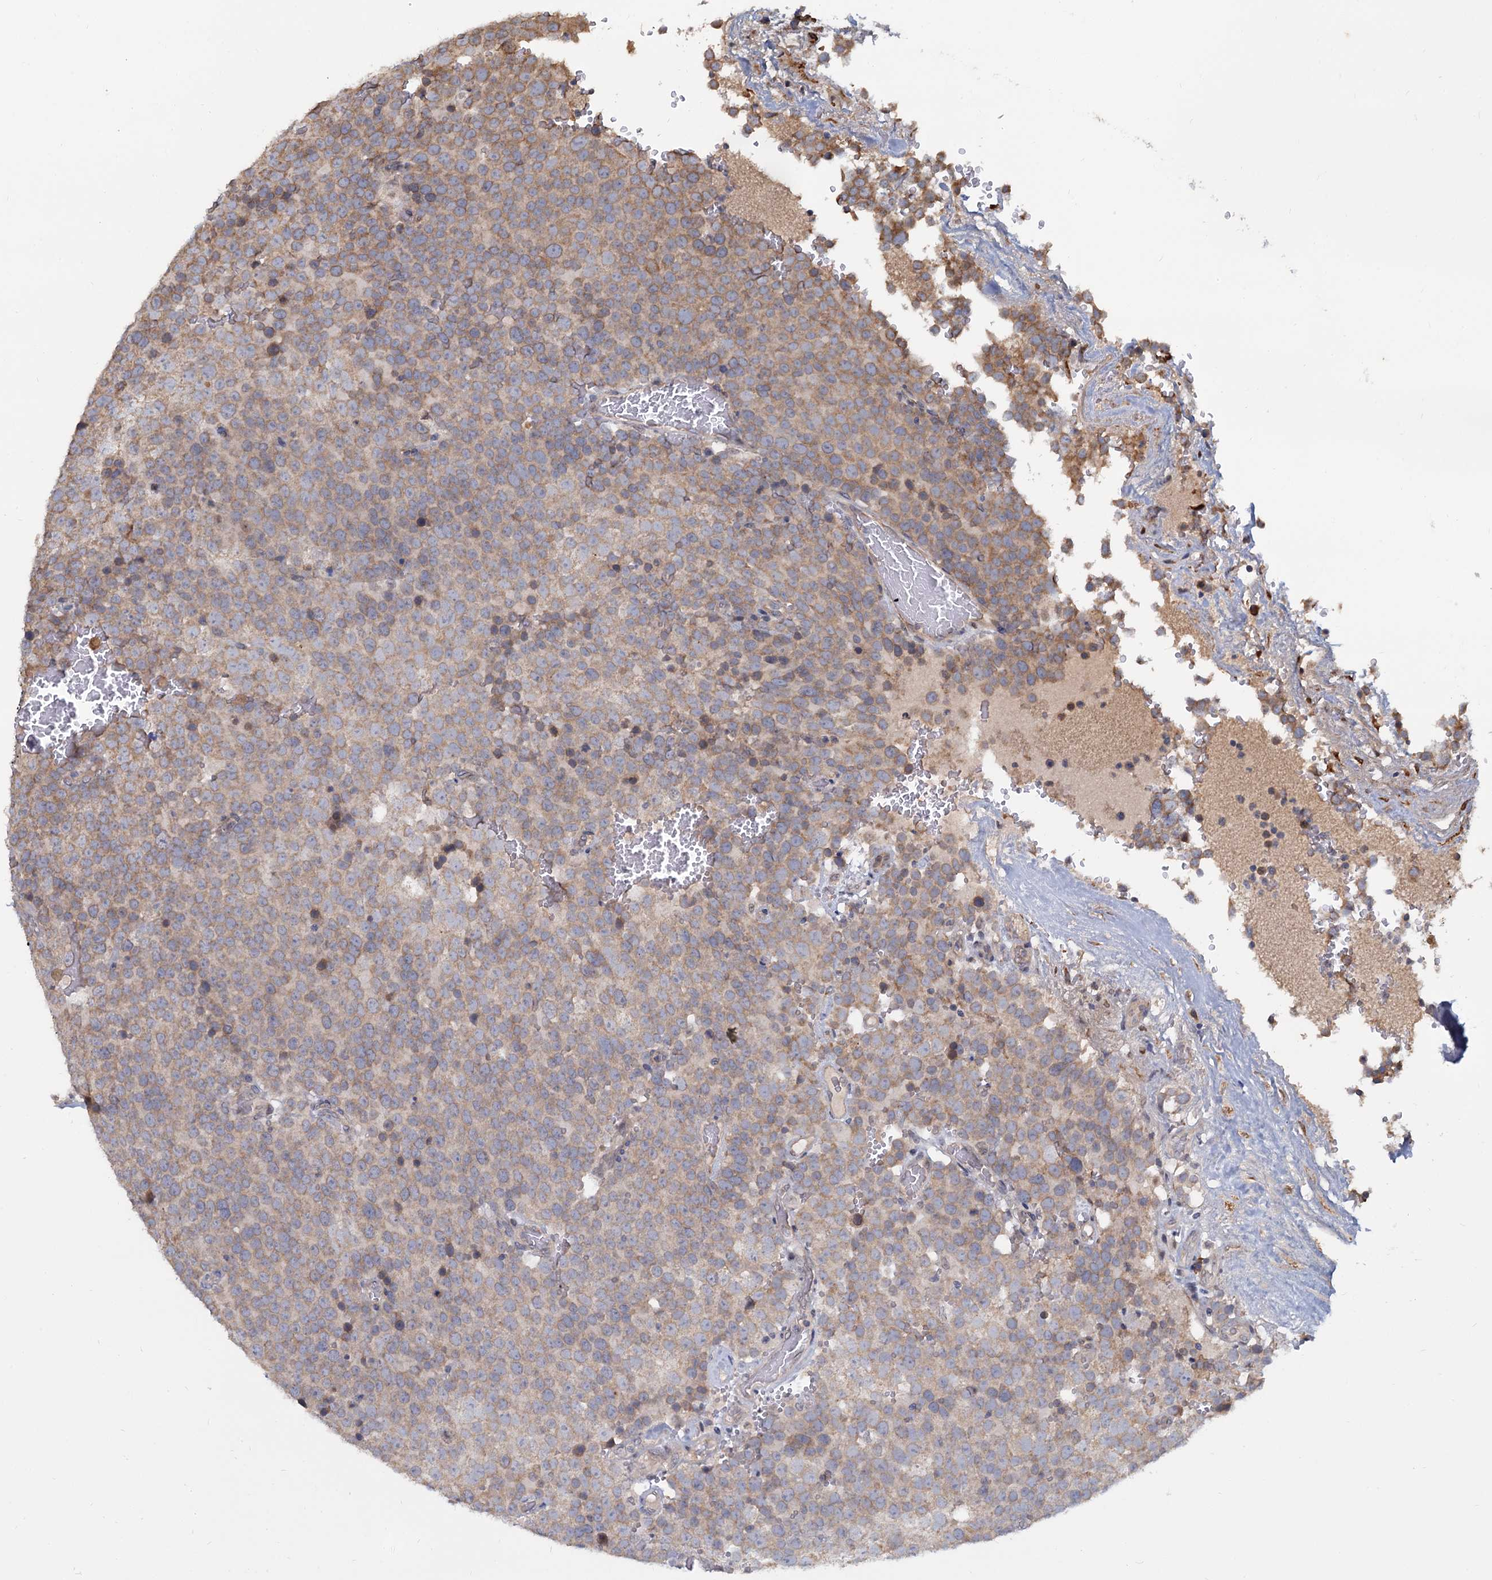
{"staining": {"intensity": "moderate", "quantity": ">75%", "location": "cytoplasmic/membranous"}, "tissue": "testis cancer", "cell_type": "Tumor cells", "image_type": "cancer", "snomed": [{"axis": "morphology", "description": "Seminoma, NOS"}, {"axis": "topography", "description": "Testis"}], "caption": "Immunohistochemistry of testis seminoma displays medium levels of moderate cytoplasmic/membranous expression in approximately >75% of tumor cells. (DAB (3,3'-diaminobenzidine) IHC with brightfield microscopy, high magnification).", "gene": "LRRC51", "patient": {"sex": "male", "age": 71}}